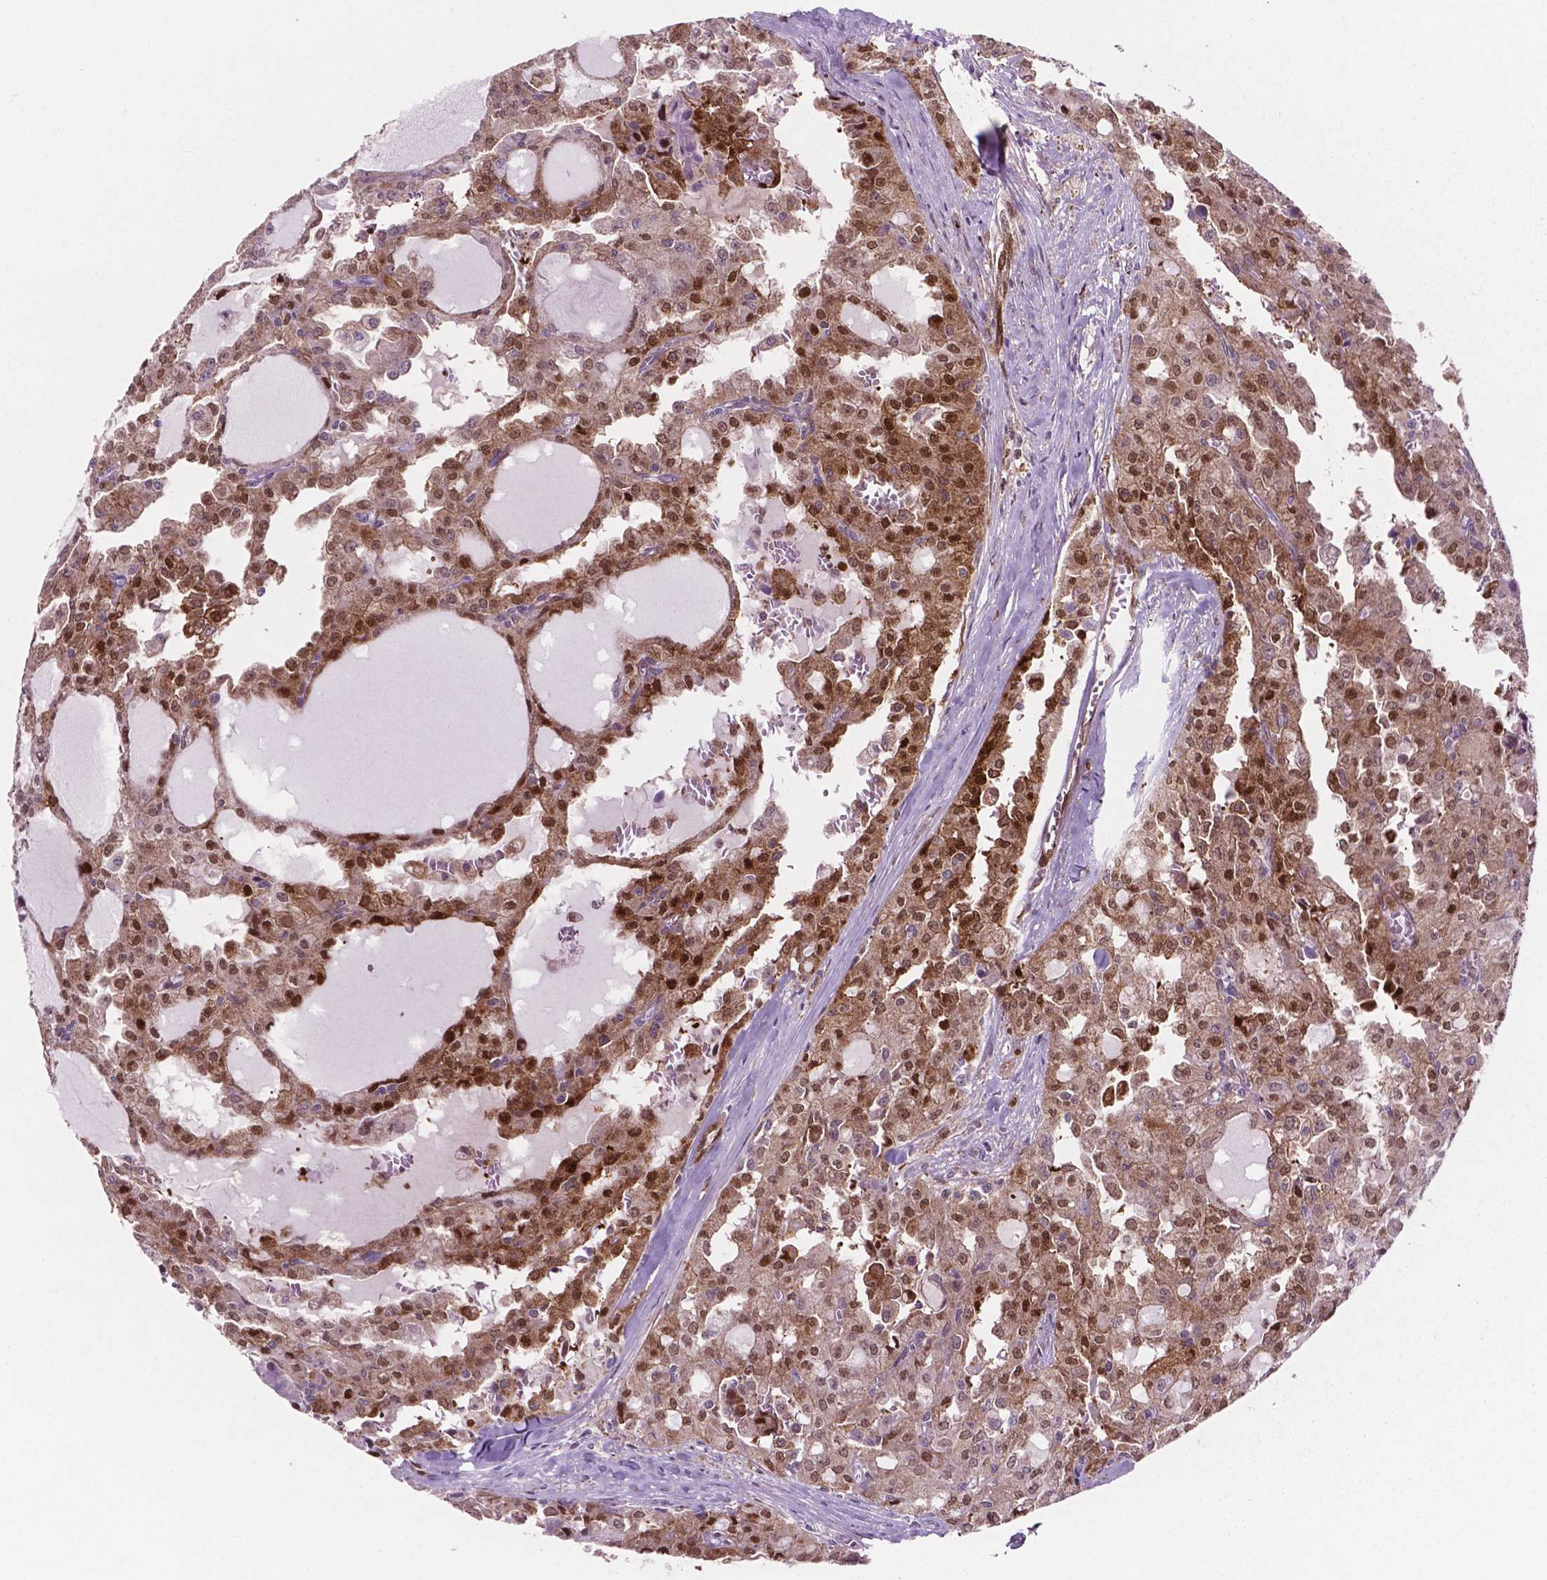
{"staining": {"intensity": "moderate", "quantity": "25%-75%", "location": "cytoplasmic/membranous,nuclear"}, "tissue": "head and neck cancer", "cell_type": "Tumor cells", "image_type": "cancer", "snomed": [{"axis": "morphology", "description": "Adenocarcinoma, NOS"}, {"axis": "topography", "description": "Head-Neck"}], "caption": "Immunohistochemical staining of human adenocarcinoma (head and neck) displays medium levels of moderate cytoplasmic/membranous and nuclear staining in approximately 25%-75% of tumor cells.", "gene": "LDHA", "patient": {"sex": "male", "age": 64}}